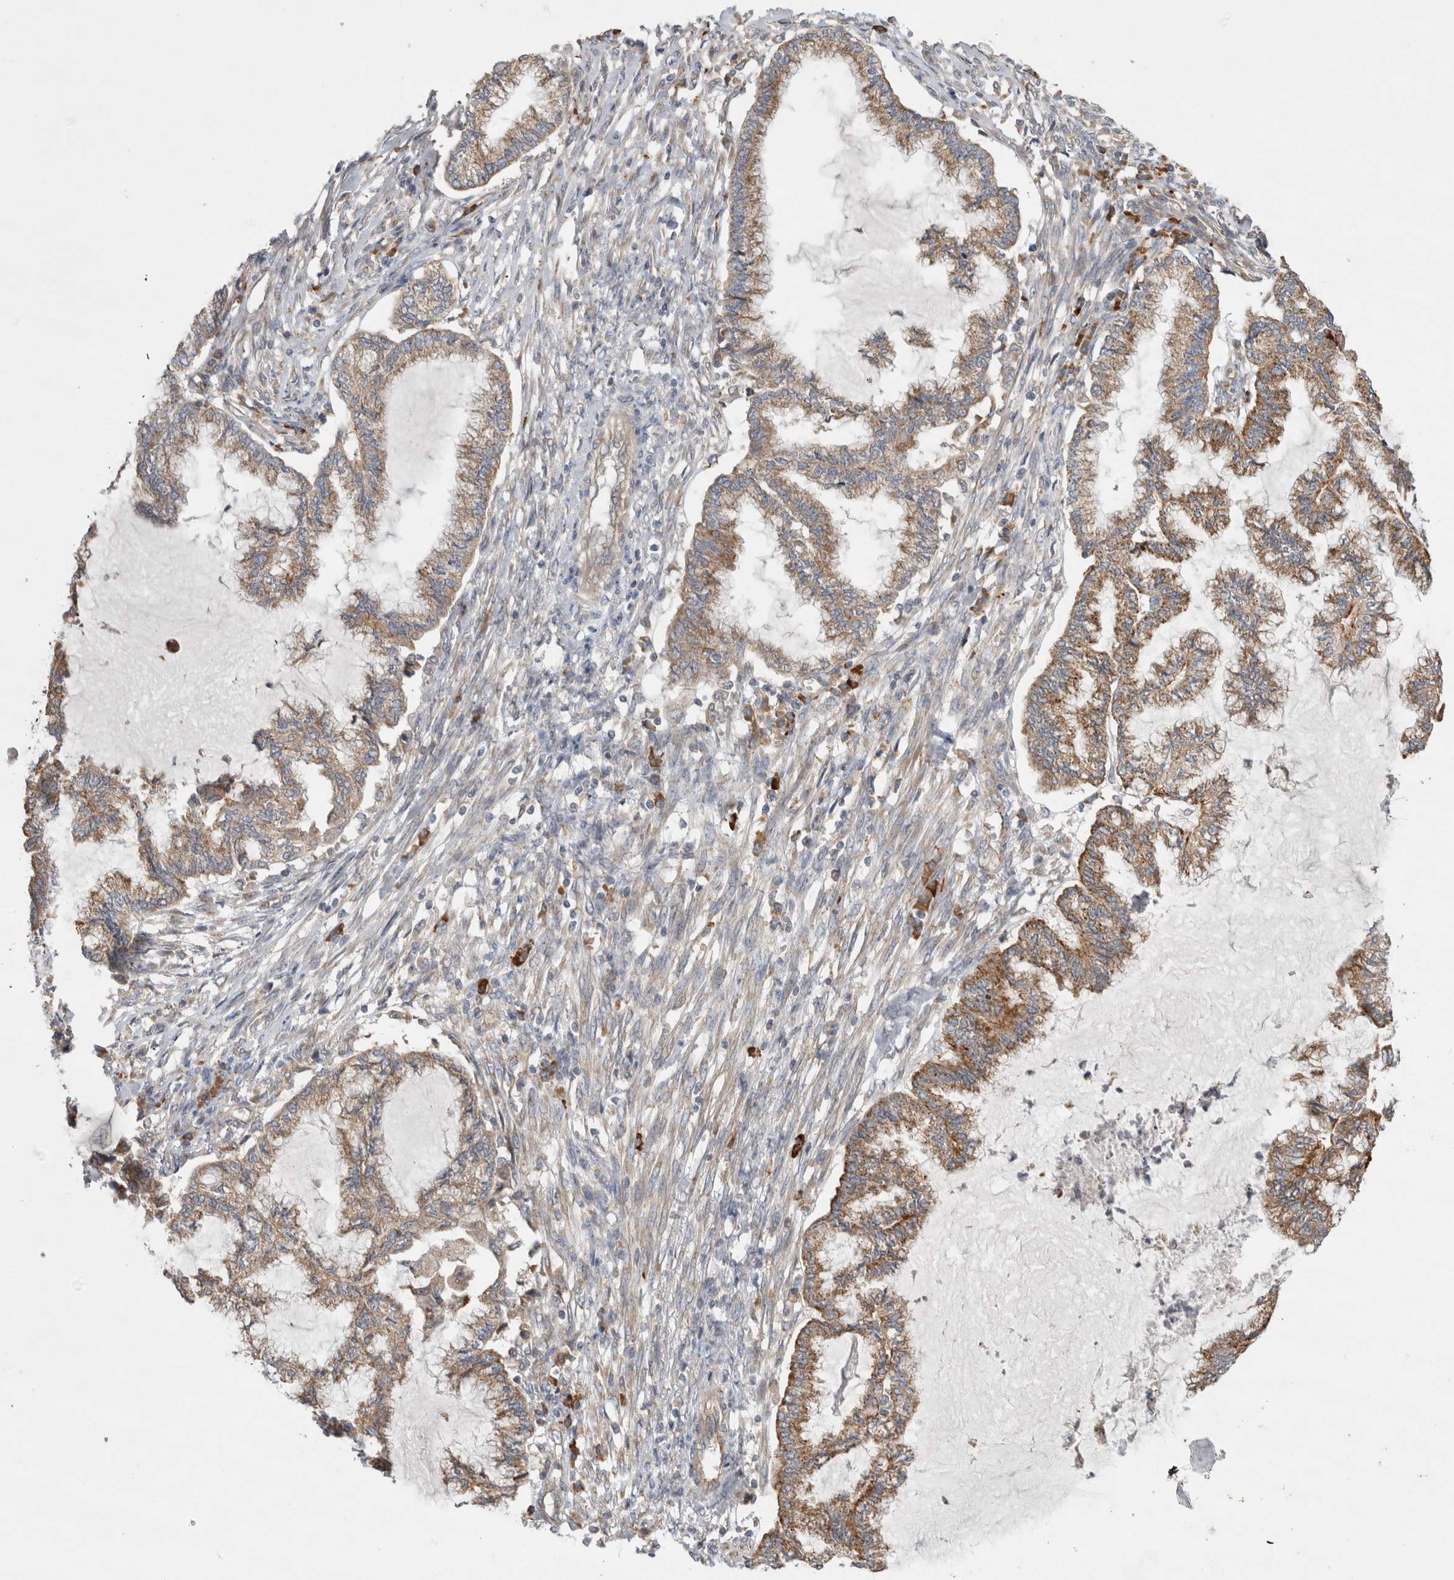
{"staining": {"intensity": "moderate", "quantity": ">75%", "location": "cytoplasmic/membranous"}, "tissue": "endometrial cancer", "cell_type": "Tumor cells", "image_type": "cancer", "snomed": [{"axis": "morphology", "description": "Adenocarcinoma, NOS"}, {"axis": "topography", "description": "Endometrium"}], "caption": "Tumor cells reveal medium levels of moderate cytoplasmic/membranous positivity in approximately >75% of cells in endometrial cancer (adenocarcinoma). The staining is performed using DAB brown chromogen to label protein expression. The nuclei are counter-stained blue using hematoxylin.", "gene": "PDCD10", "patient": {"sex": "female", "age": 86}}